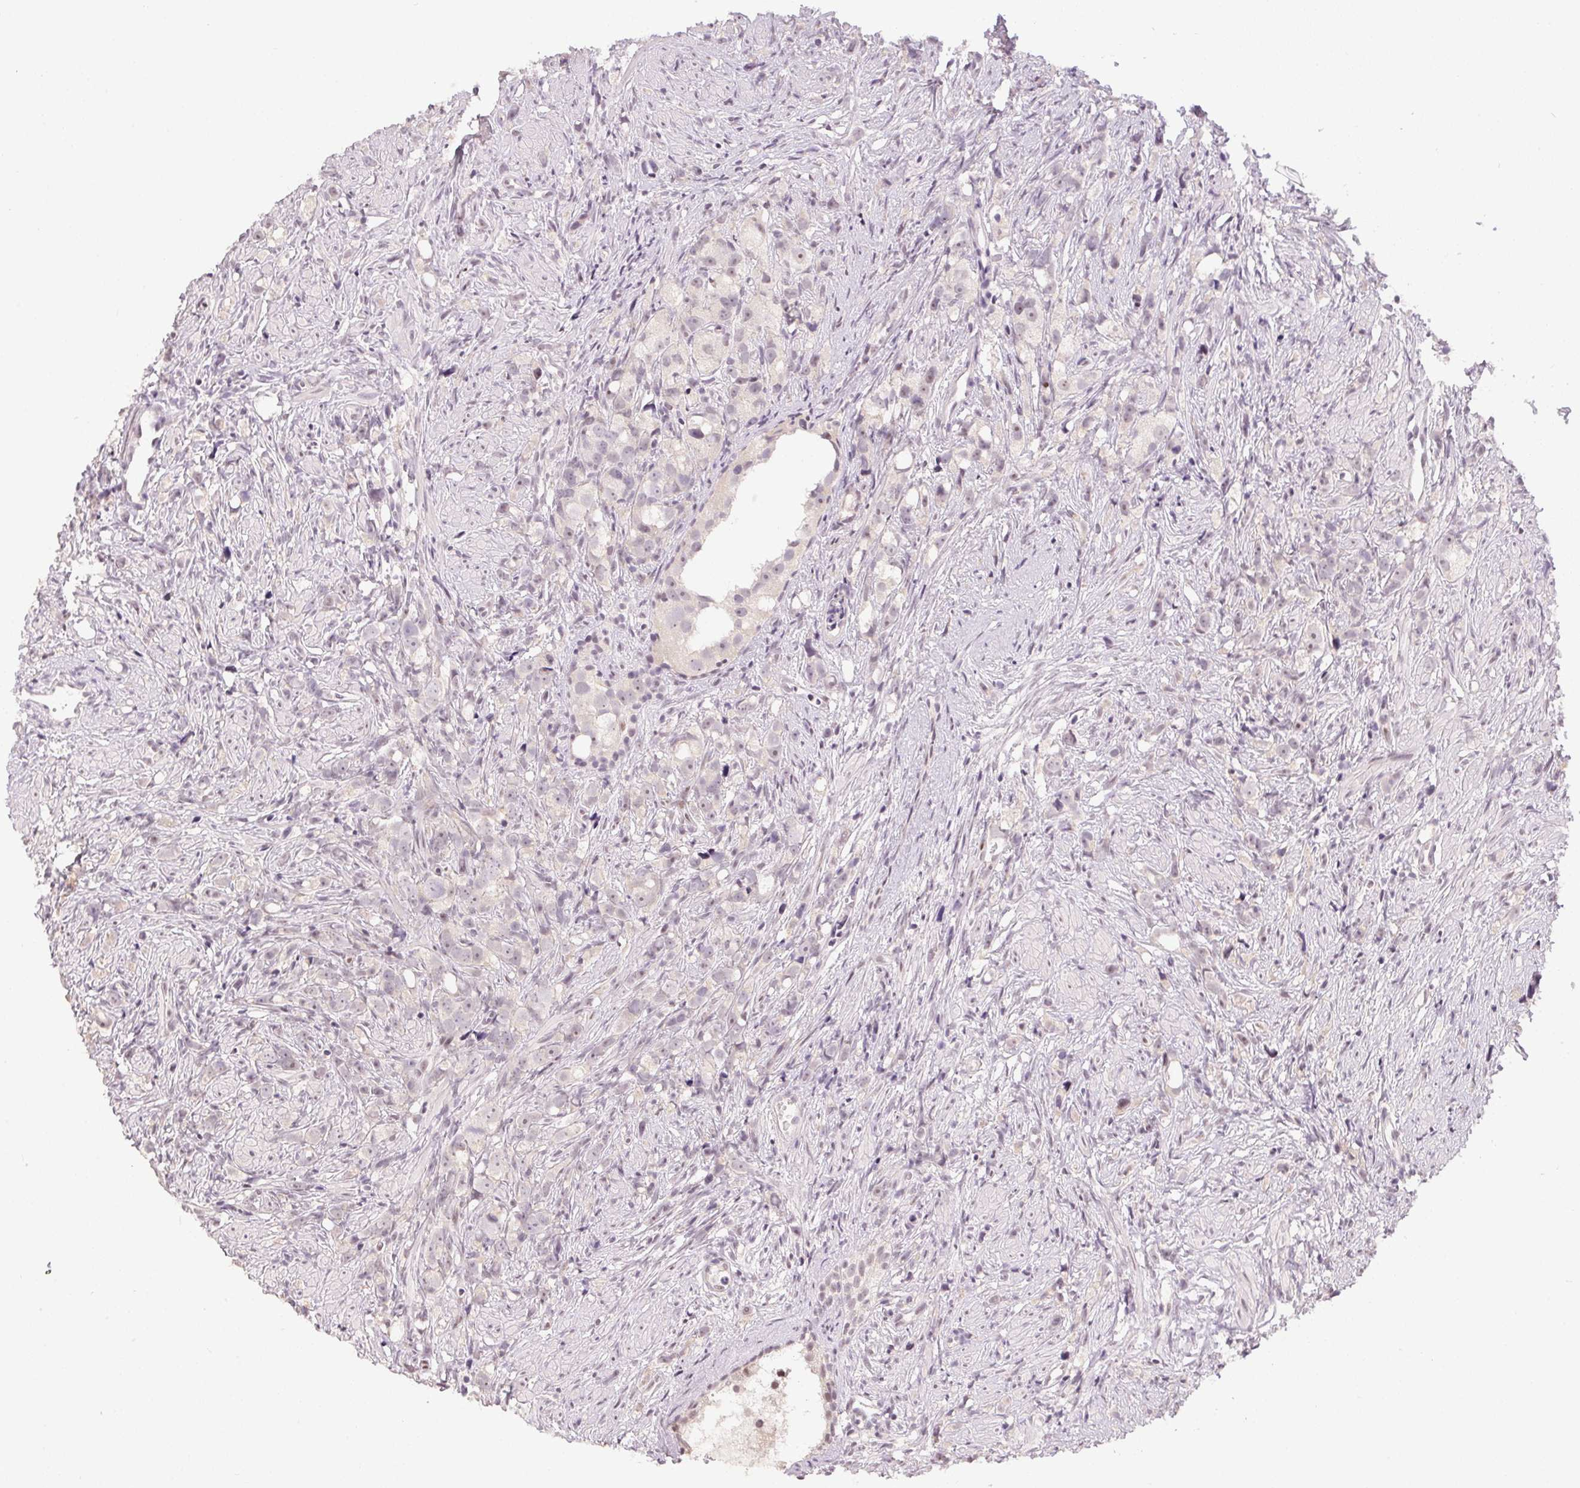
{"staining": {"intensity": "negative", "quantity": "none", "location": "none"}, "tissue": "prostate cancer", "cell_type": "Tumor cells", "image_type": "cancer", "snomed": [{"axis": "morphology", "description": "Adenocarcinoma, High grade"}, {"axis": "topography", "description": "Prostate"}], "caption": "Tumor cells are negative for protein expression in human high-grade adenocarcinoma (prostate).", "gene": "KDM4D", "patient": {"sex": "male", "age": 75}}